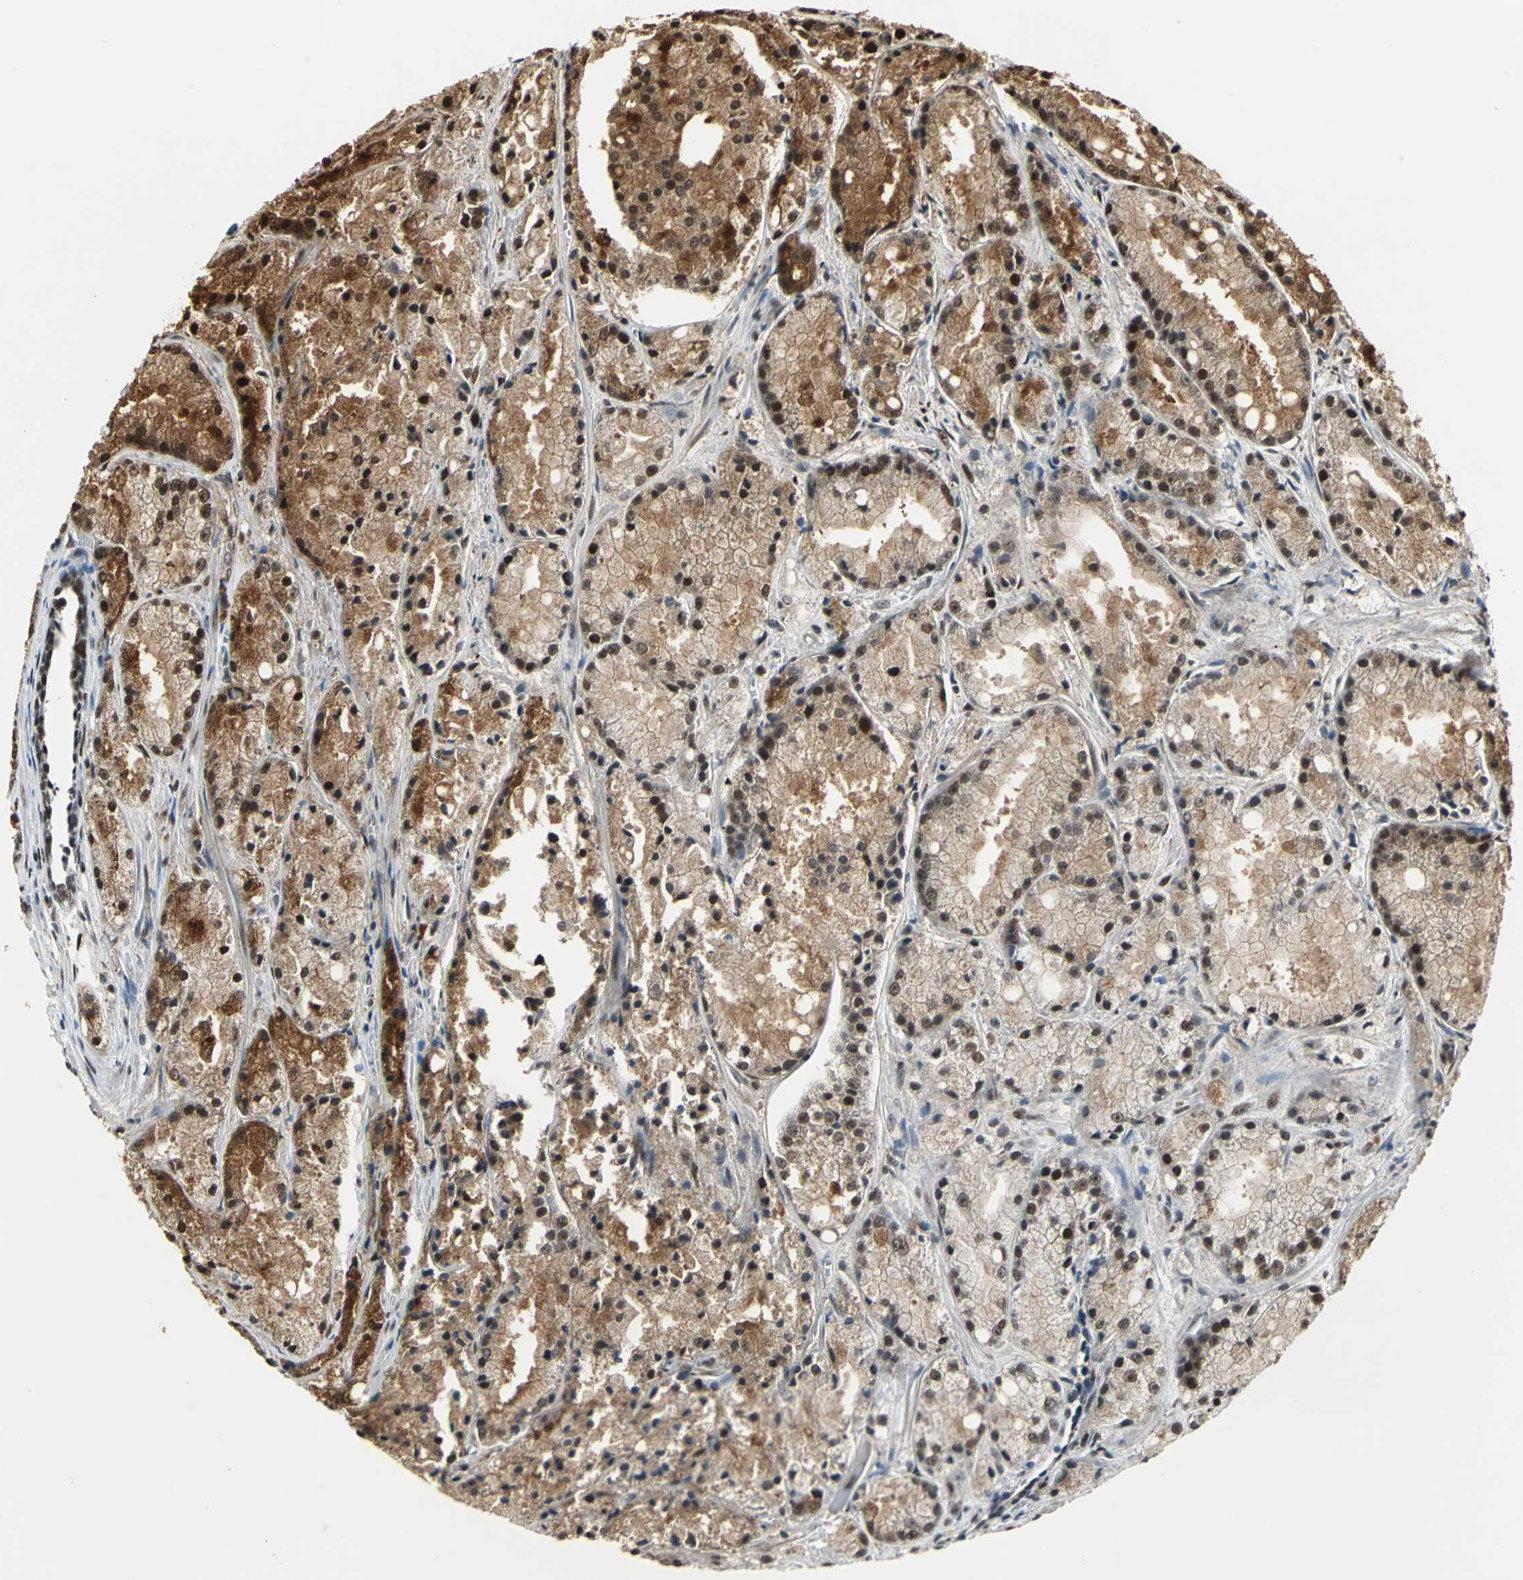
{"staining": {"intensity": "strong", "quantity": ">75%", "location": "cytoplasmic/membranous,nuclear"}, "tissue": "prostate cancer", "cell_type": "Tumor cells", "image_type": "cancer", "snomed": [{"axis": "morphology", "description": "Adenocarcinoma, Low grade"}, {"axis": "topography", "description": "Prostate"}], "caption": "Human adenocarcinoma (low-grade) (prostate) stained with a protein marker demonstrates strong staining in tumor cells.", "gene": "HDAC2", "patient": {"sex": "male", "age": 64}}